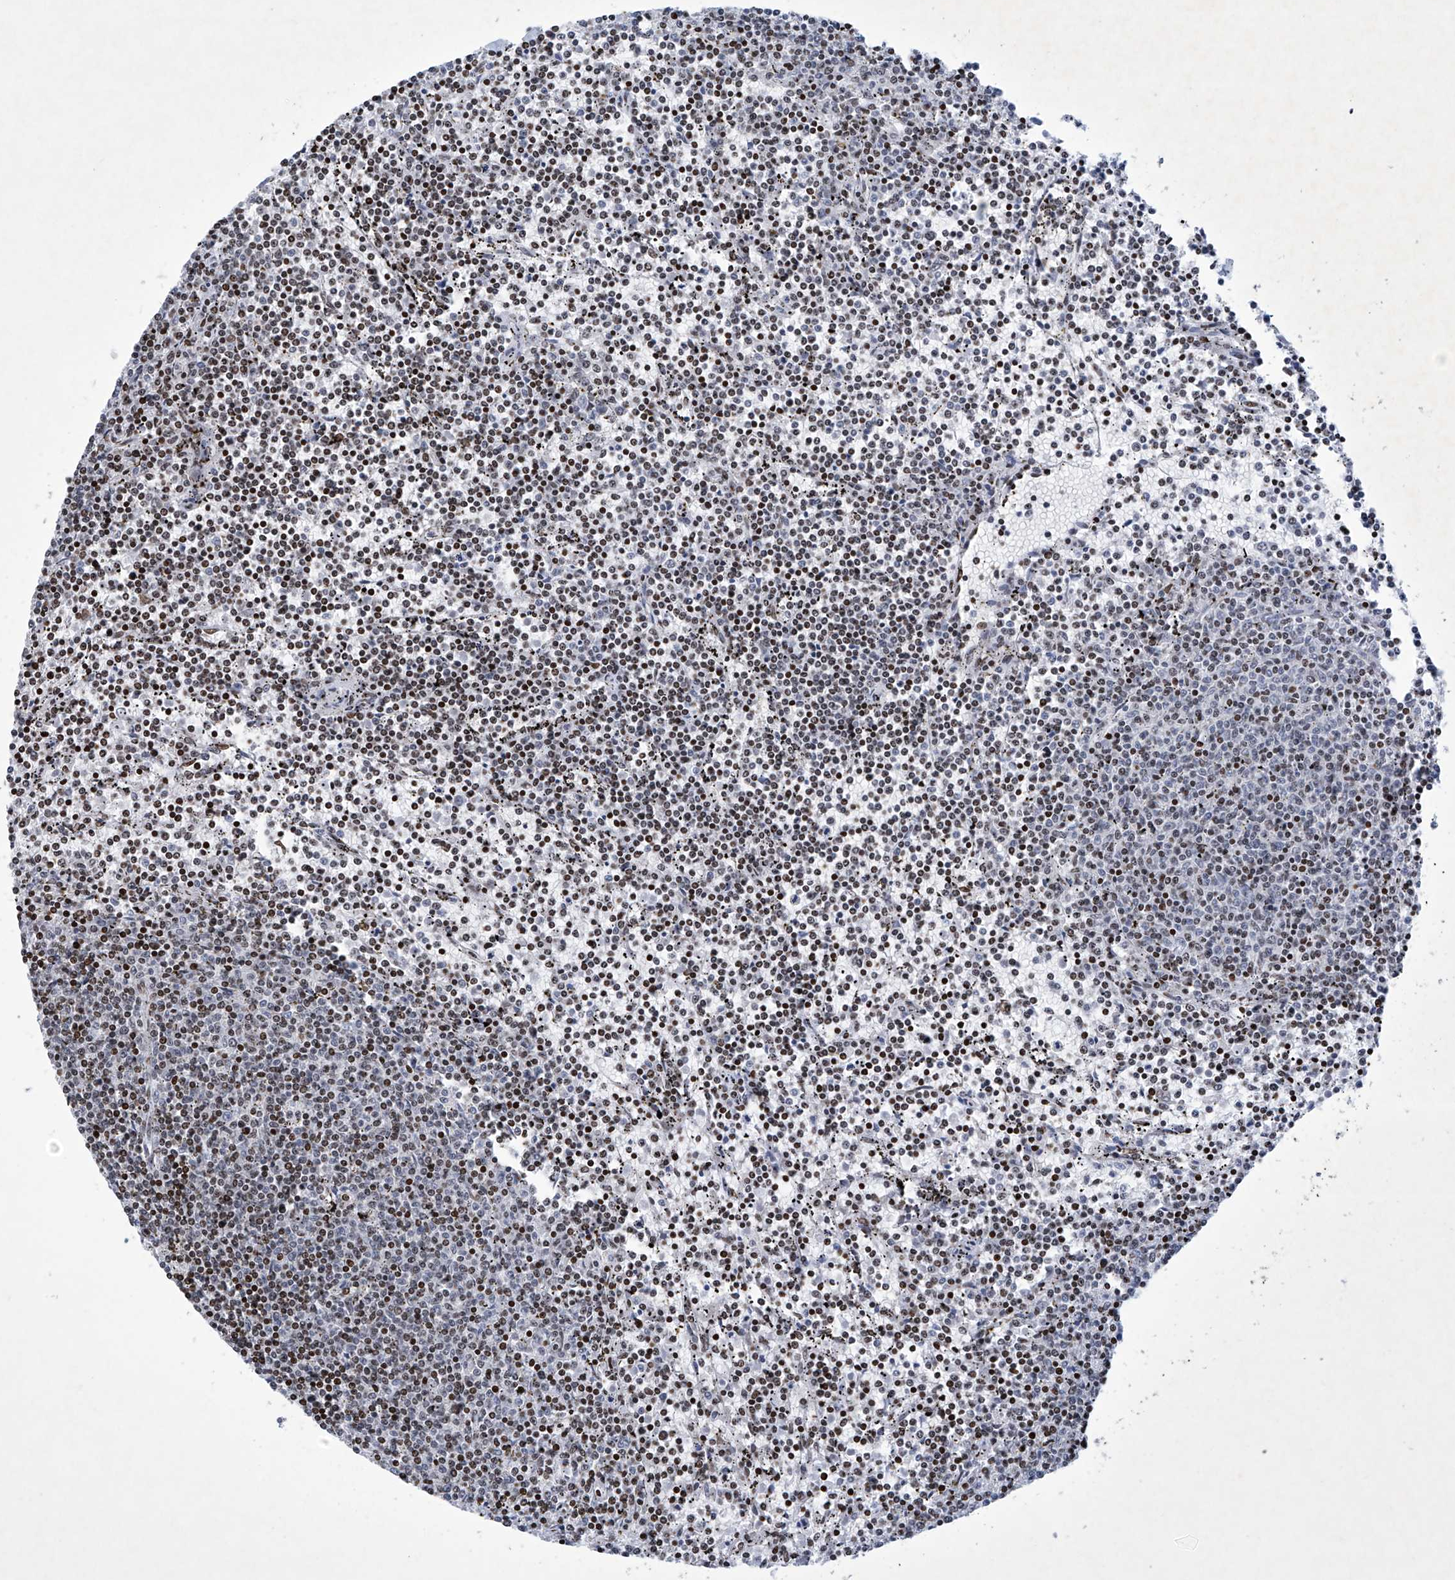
{"staining": {"intensity": "moderate", "quantity": "25%-75%", "location": "nuclear"}, "tissue": "lymphoma", "cell_type": "Tumor cells", "image_type": "cancer", "snomed": [{"axis": "morphology", "description": "Malignant lymphoma, non-Hodgkin's type, Low grade"}, {"axis": "topography", "description": "Spleen"}], "caption": "This photomicrograph exhibits immunohistochemistry staining of low-grade malignant lymphoma, non-Hodgkin's type, with medium moderate nuclear positivity in about 25%-75% of tumor cells.", "gene": "RFX7", "patient": {"sex": "female", "age": 50}}